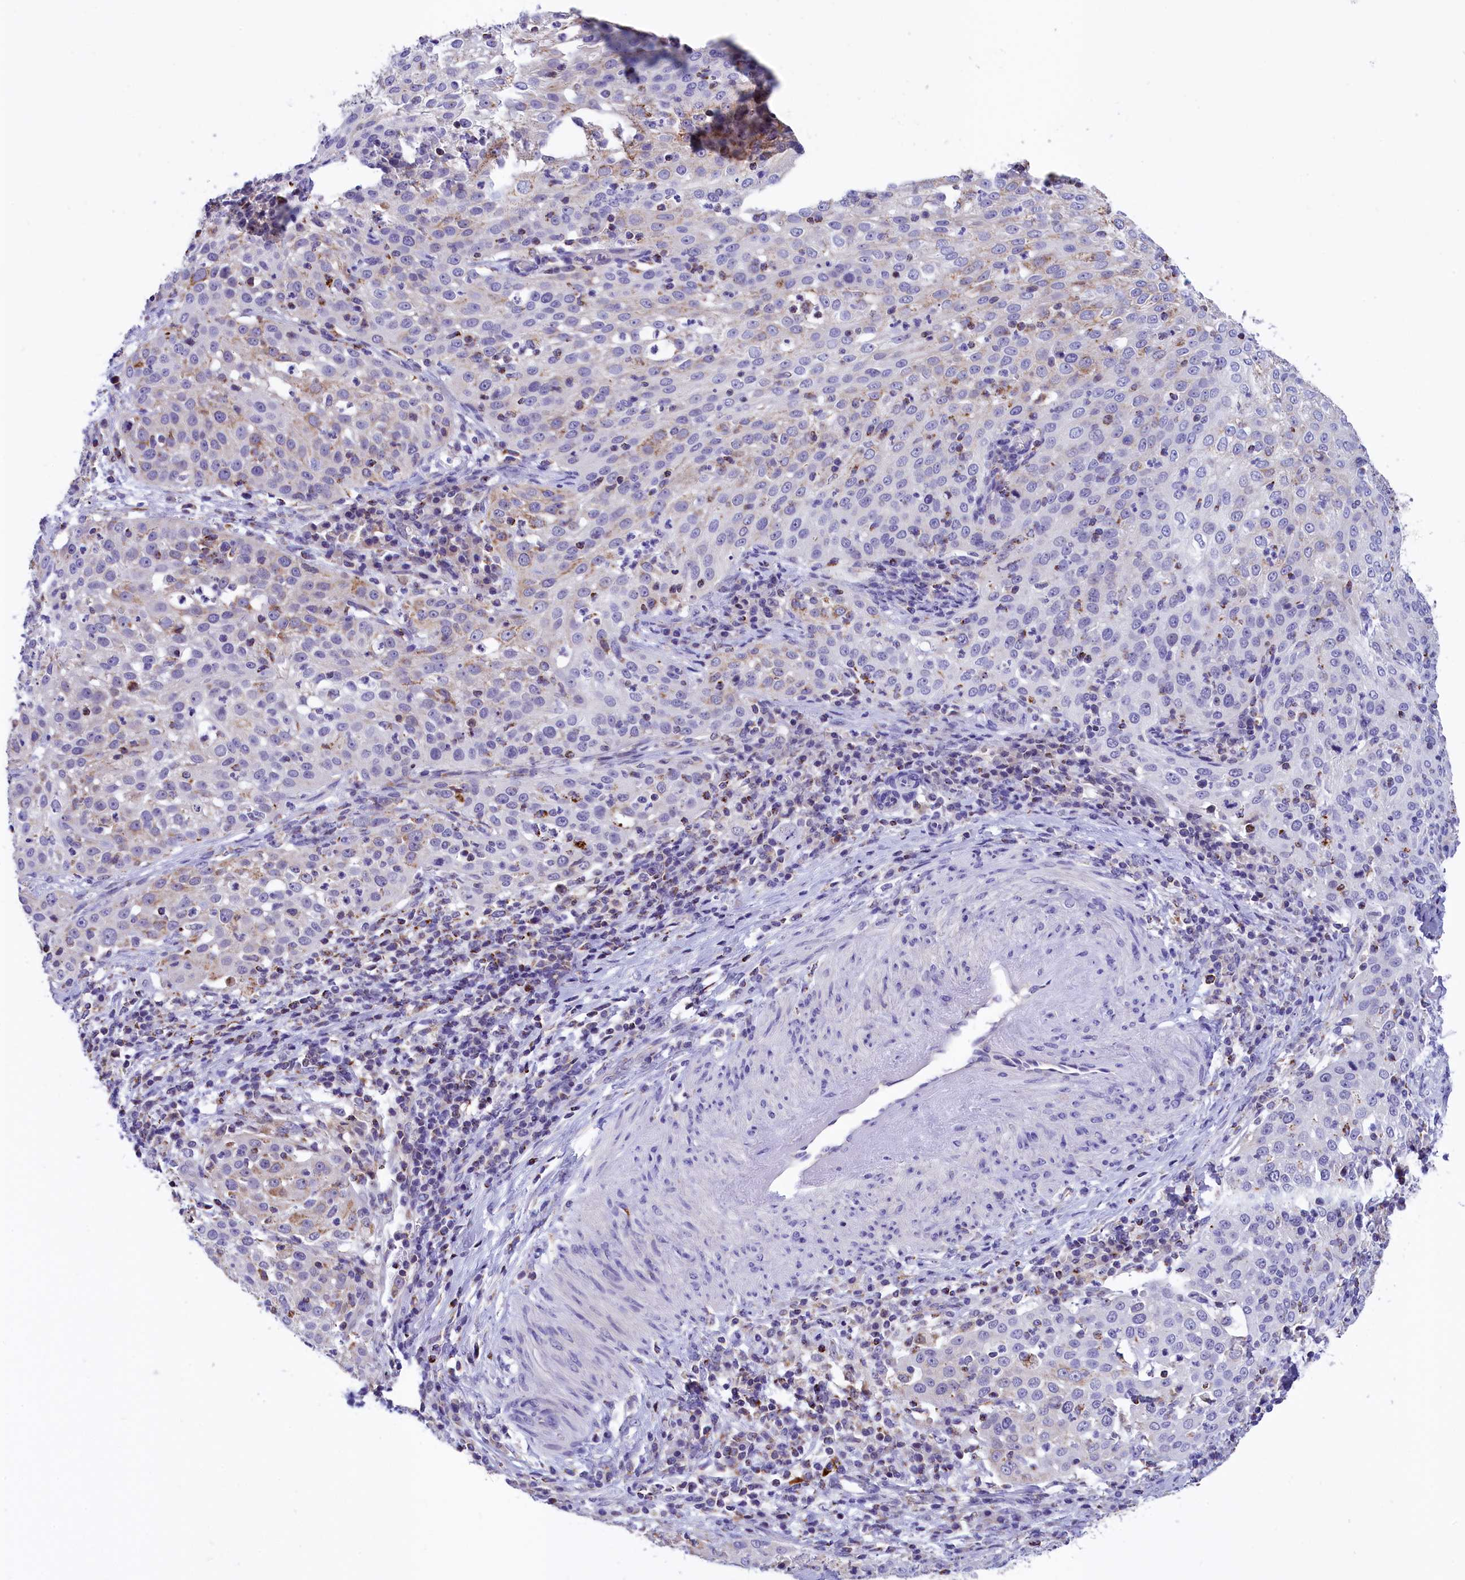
{"staining": {"intensity": "weak", "quantity": "<25%", "location": "cytoplasmic/membranous"}, "tissue": "cervical cancer", "cell_type": "Tumor cells", "image_type": "cancer", "snomed": [{"axis": "morphology", "description": "Squamous cell carcinoma, NOS"}, {"axis": "topography", "description": "Cervix"}], "caption": "Immunohistochemistry photomicrograph of cervical cancer (squamous cell carcinoma) stained for a protein (brown), which displays no expression in tumor cells.", "gene": "ABAT", "patient": {"sex": "female", "age": 57}}